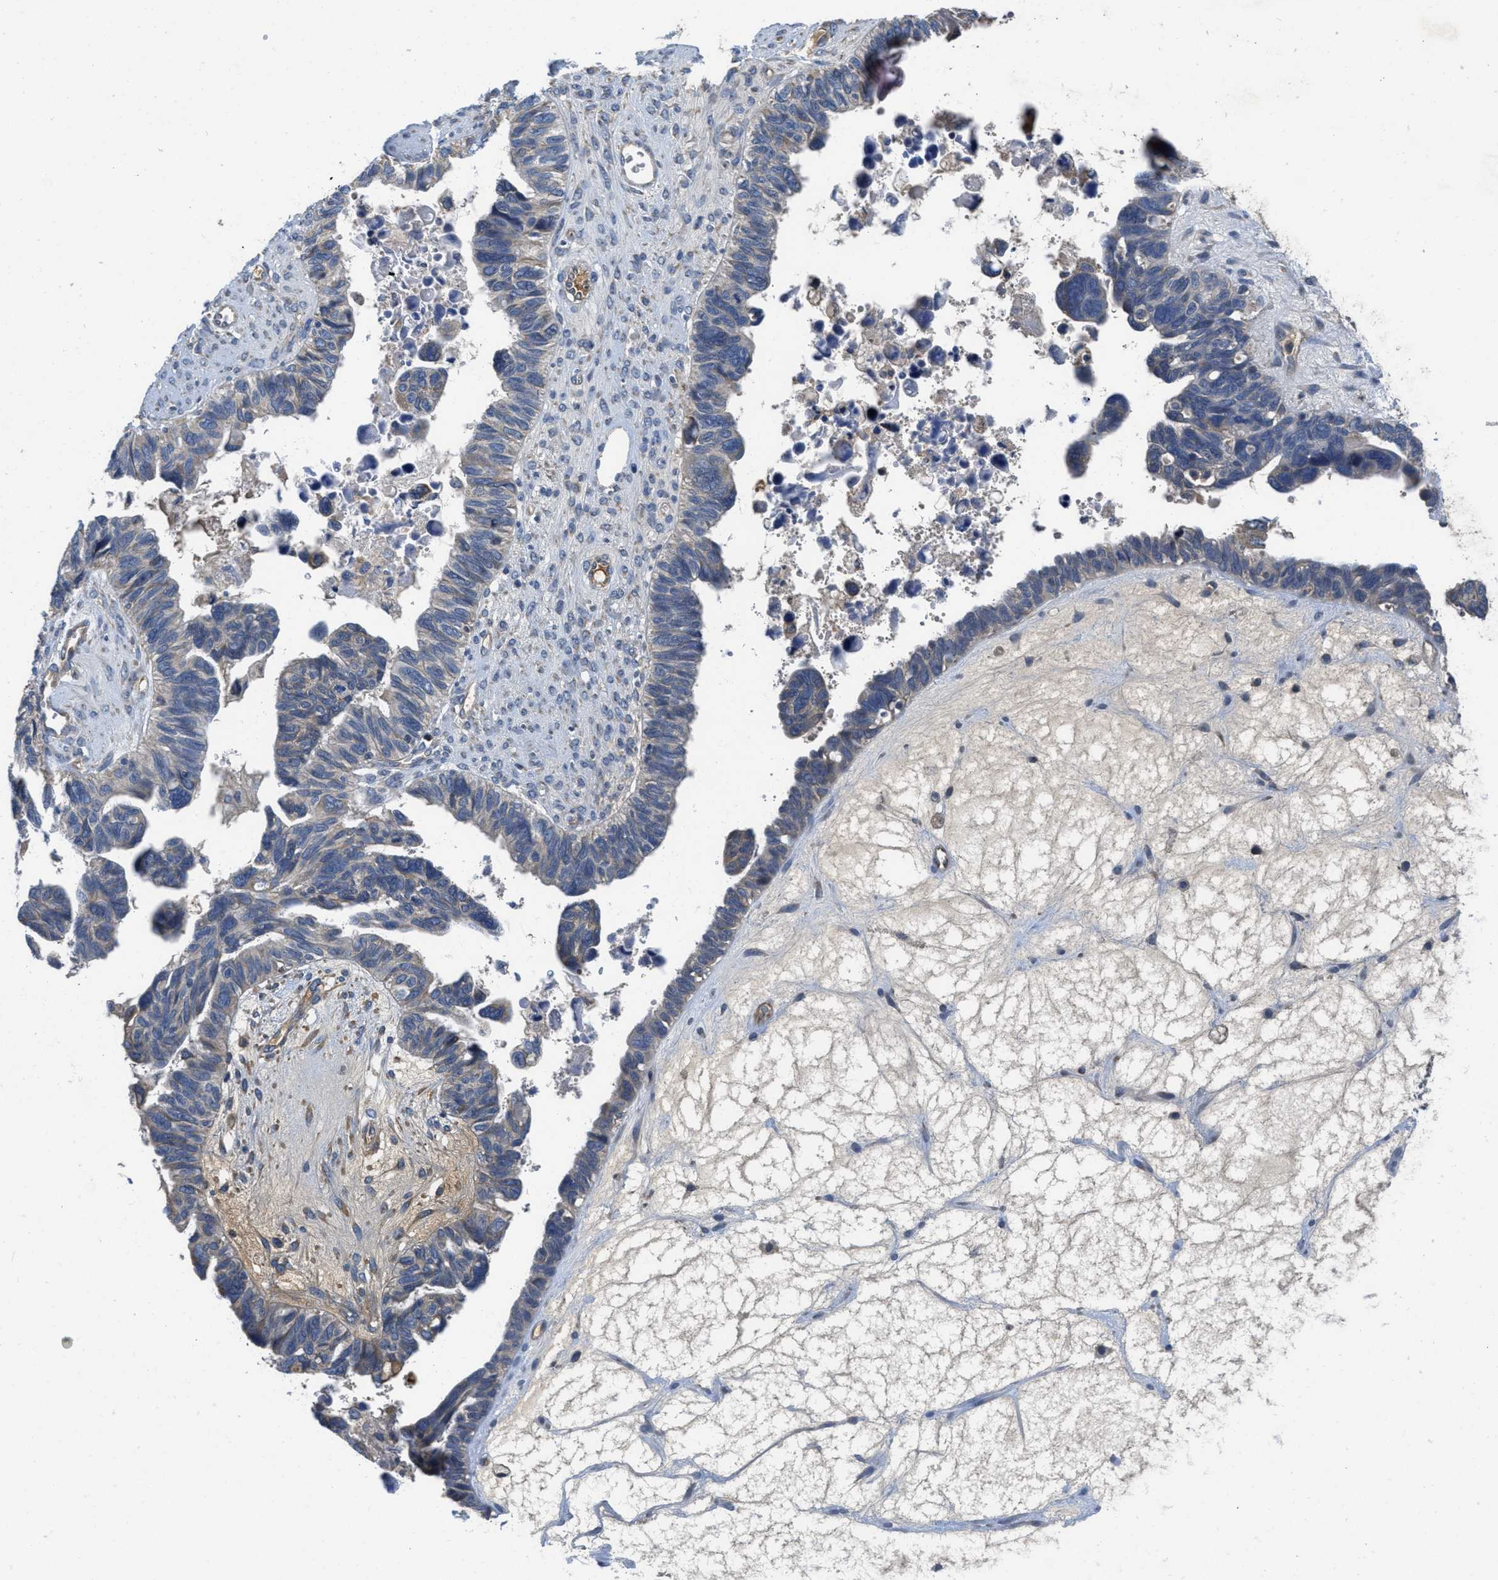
{"staining": {"intensity": "weak", "quantity": "<25%", "location": "cytoplasmic/membranous"}, "tissue": "ovarian cancer", "cell_type": "Tumor cells", "image_type": "cancer", "snomed": [{"axis": "morphology", "description": "Cystadenocarcinoma, serous, NOS"}, {"axis": "topography", "description": "Ovary"}], "caption": "IHC photomicrograph of neoplastic tissue: human ovarian cancer (serous cystadenocarcinoma) stained with DAB shows no significant protein staining in tumor cells.", "gene": "GALK1", "patient": {"sex": "female", "age": 79}}